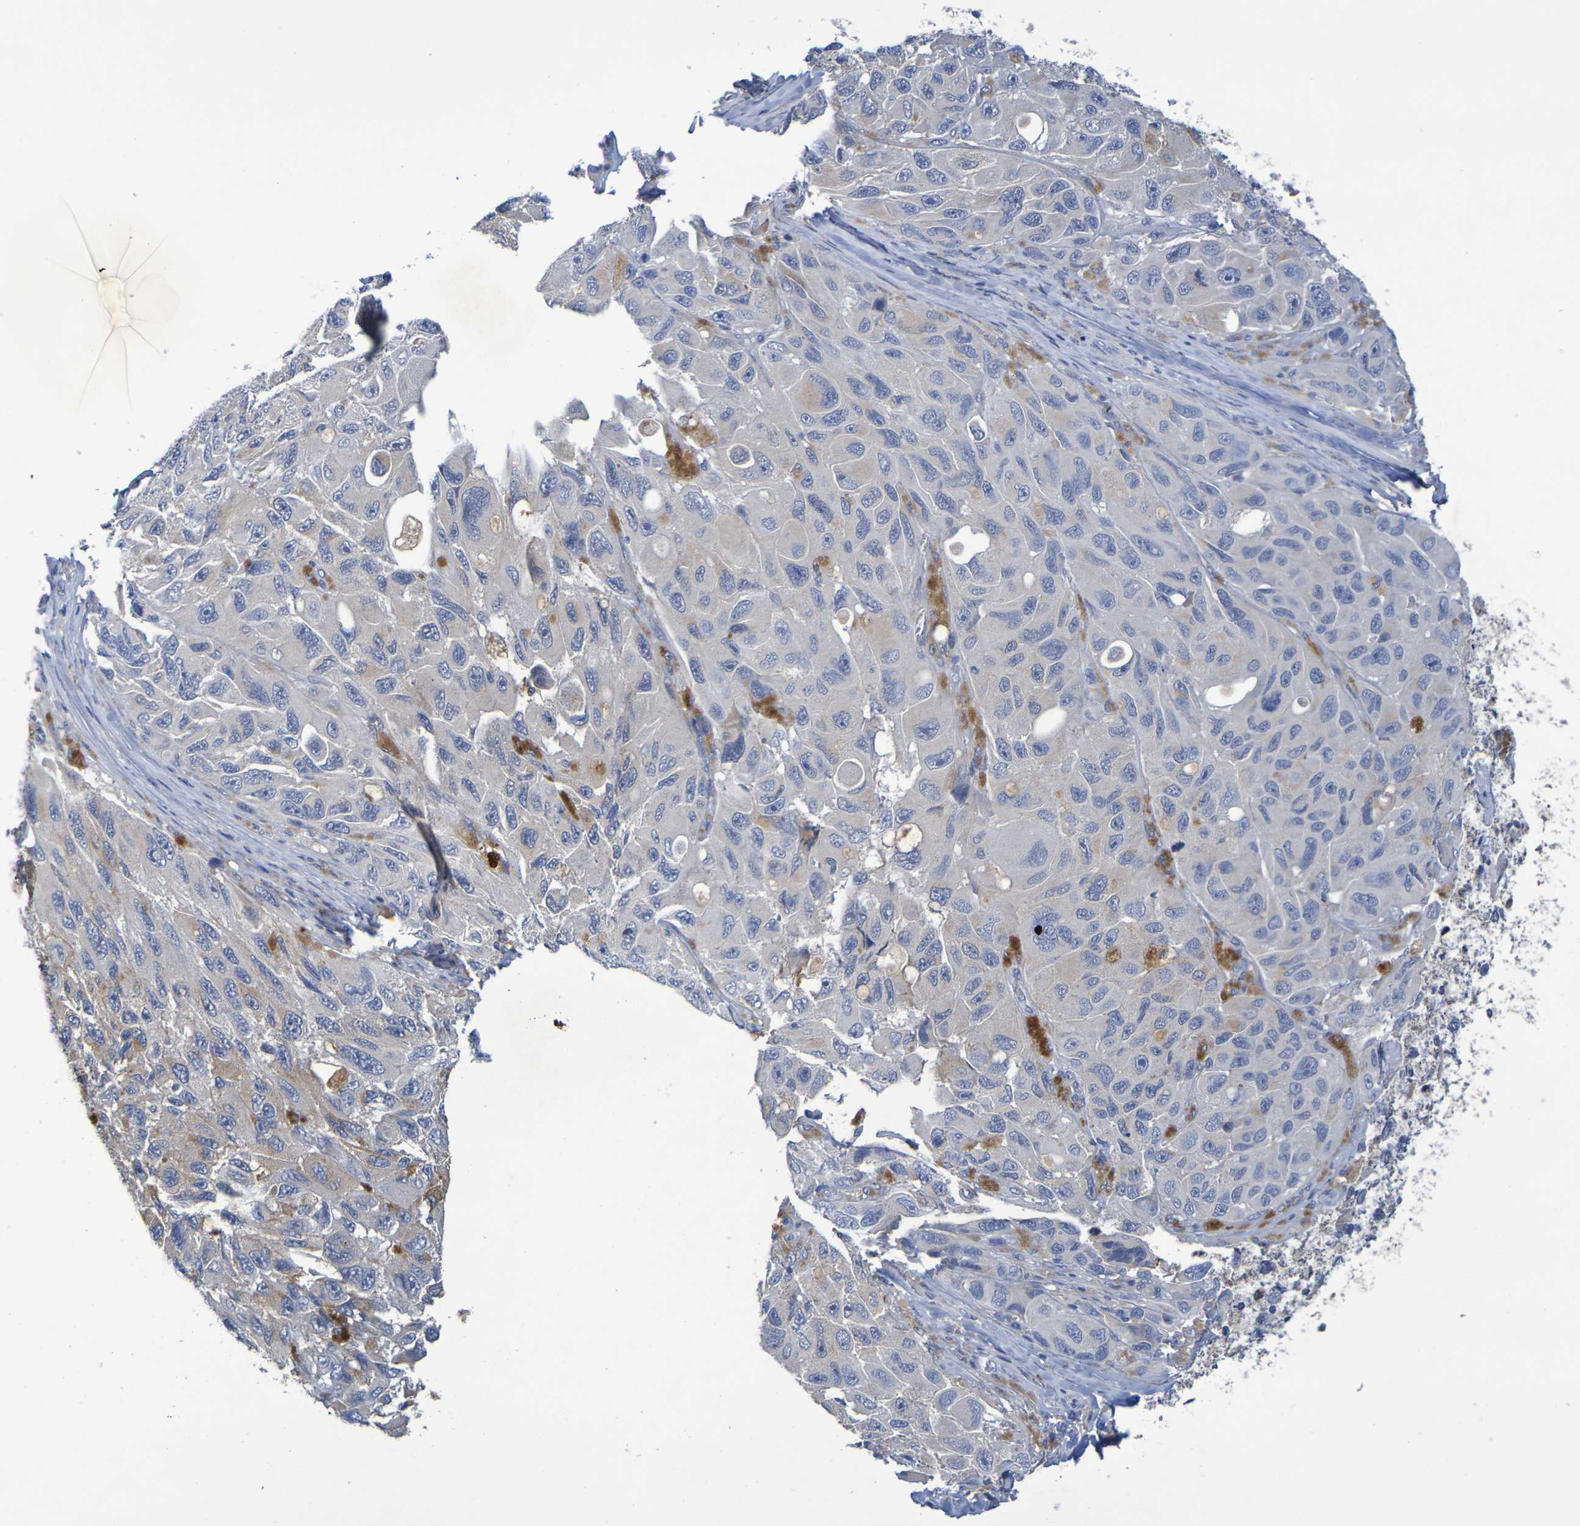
{"staining": {"intensity": "negative", "quantity": "none", "location": "none"}, "tissue": "melanoma", "cell_type": "Tumor cells", "image_type": "cancer", "snomed": [{"axis": "morphology", "description": "Malignant melanoma, NOS"}, {"axis": "topography", "description": "Skin"}], "caption": "High power microscopy image of an IHC image of melanoma, revealing no significant staining in tumor cells.", "gene": "SDC4", "patient": {"sex": "female", "age": 73}}